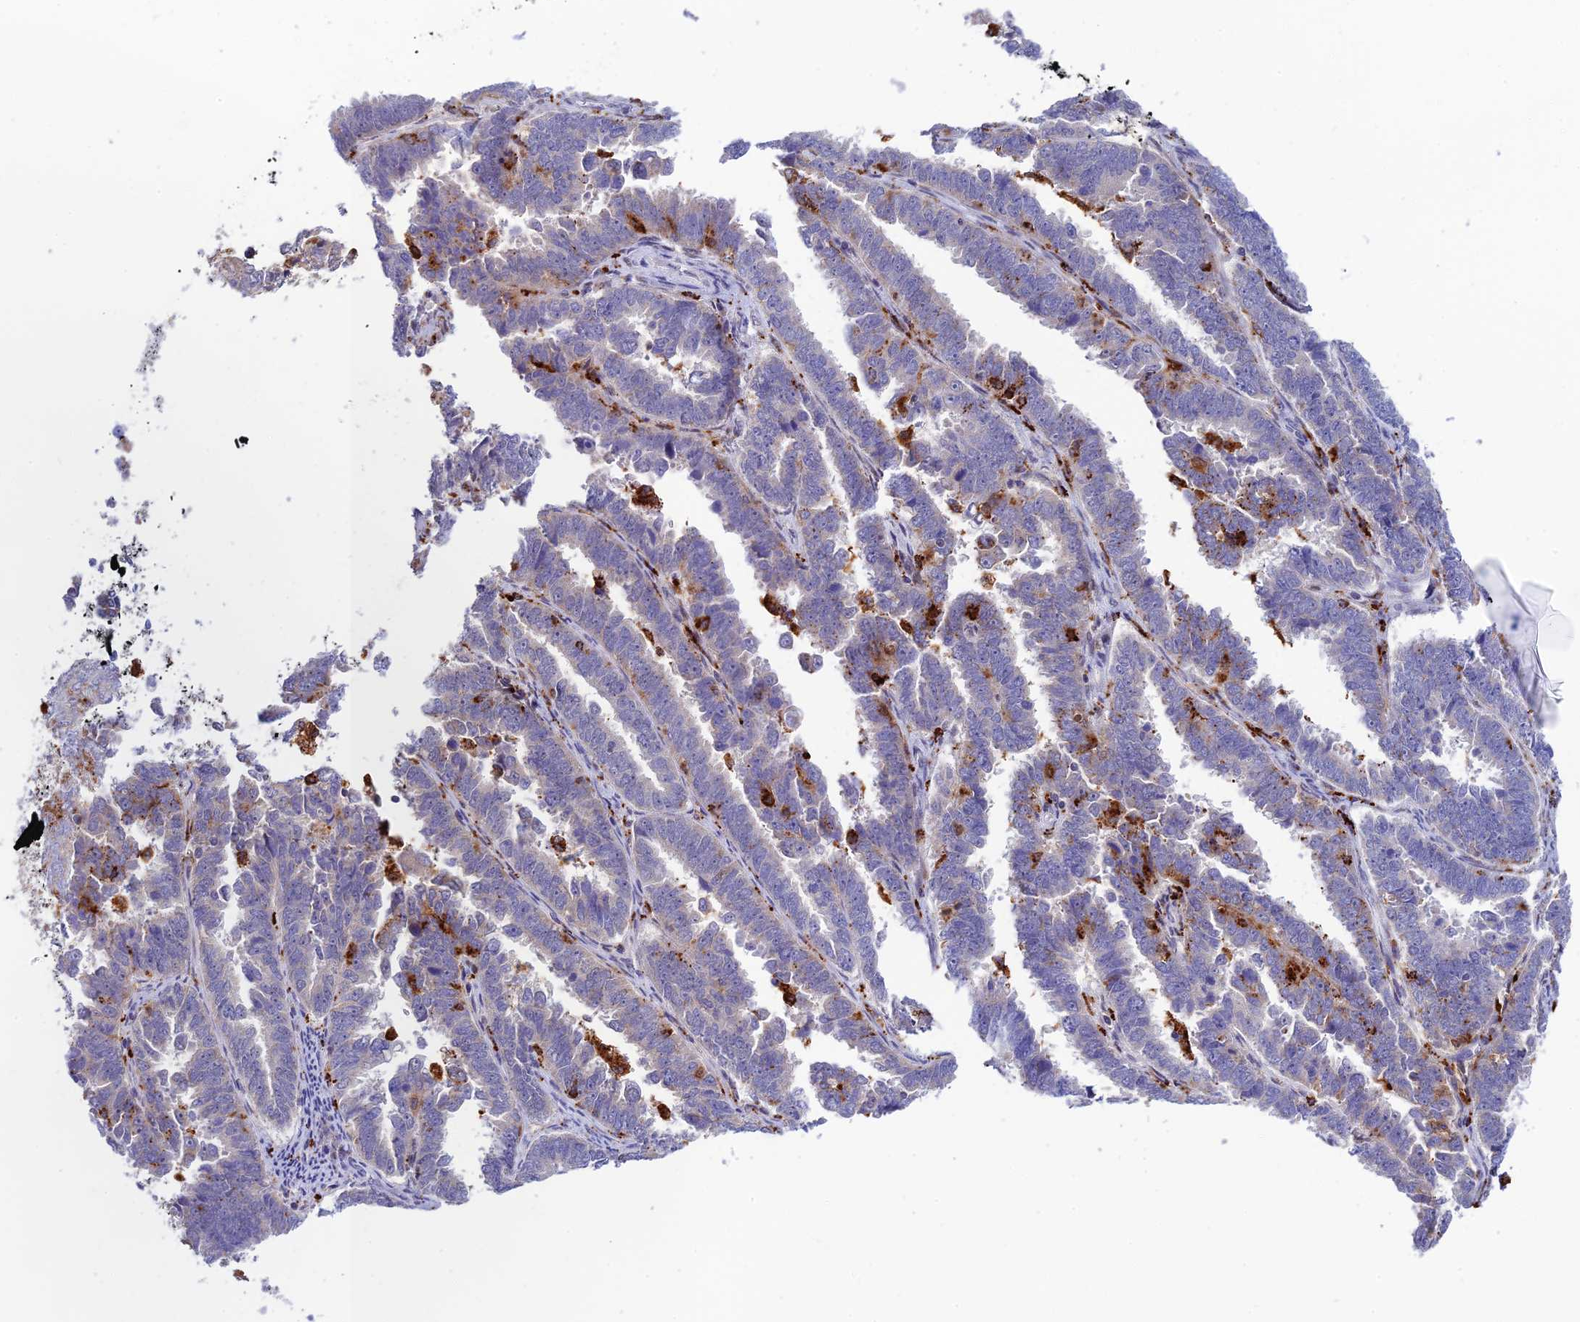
{"staining": {"intensity": "negative", "quantity": "none", "location": "none"}, "tissue": "endometrial cancer", "cell_type": "Tumor cells", "image_type": "cancer", "snomed": [{"axis": "morphology", "description": "Adenocarcinoma, NOS"}, {"axis": "topography", "description": "Endometrium"}], "caption": "This is an immunohistochemistry (IHC) photomicrograph of endometrial adenocarcinoma. There is no staining in tumor cells.", "gene": "HIC1", "patient": {"sex": "female", "age": 75}}